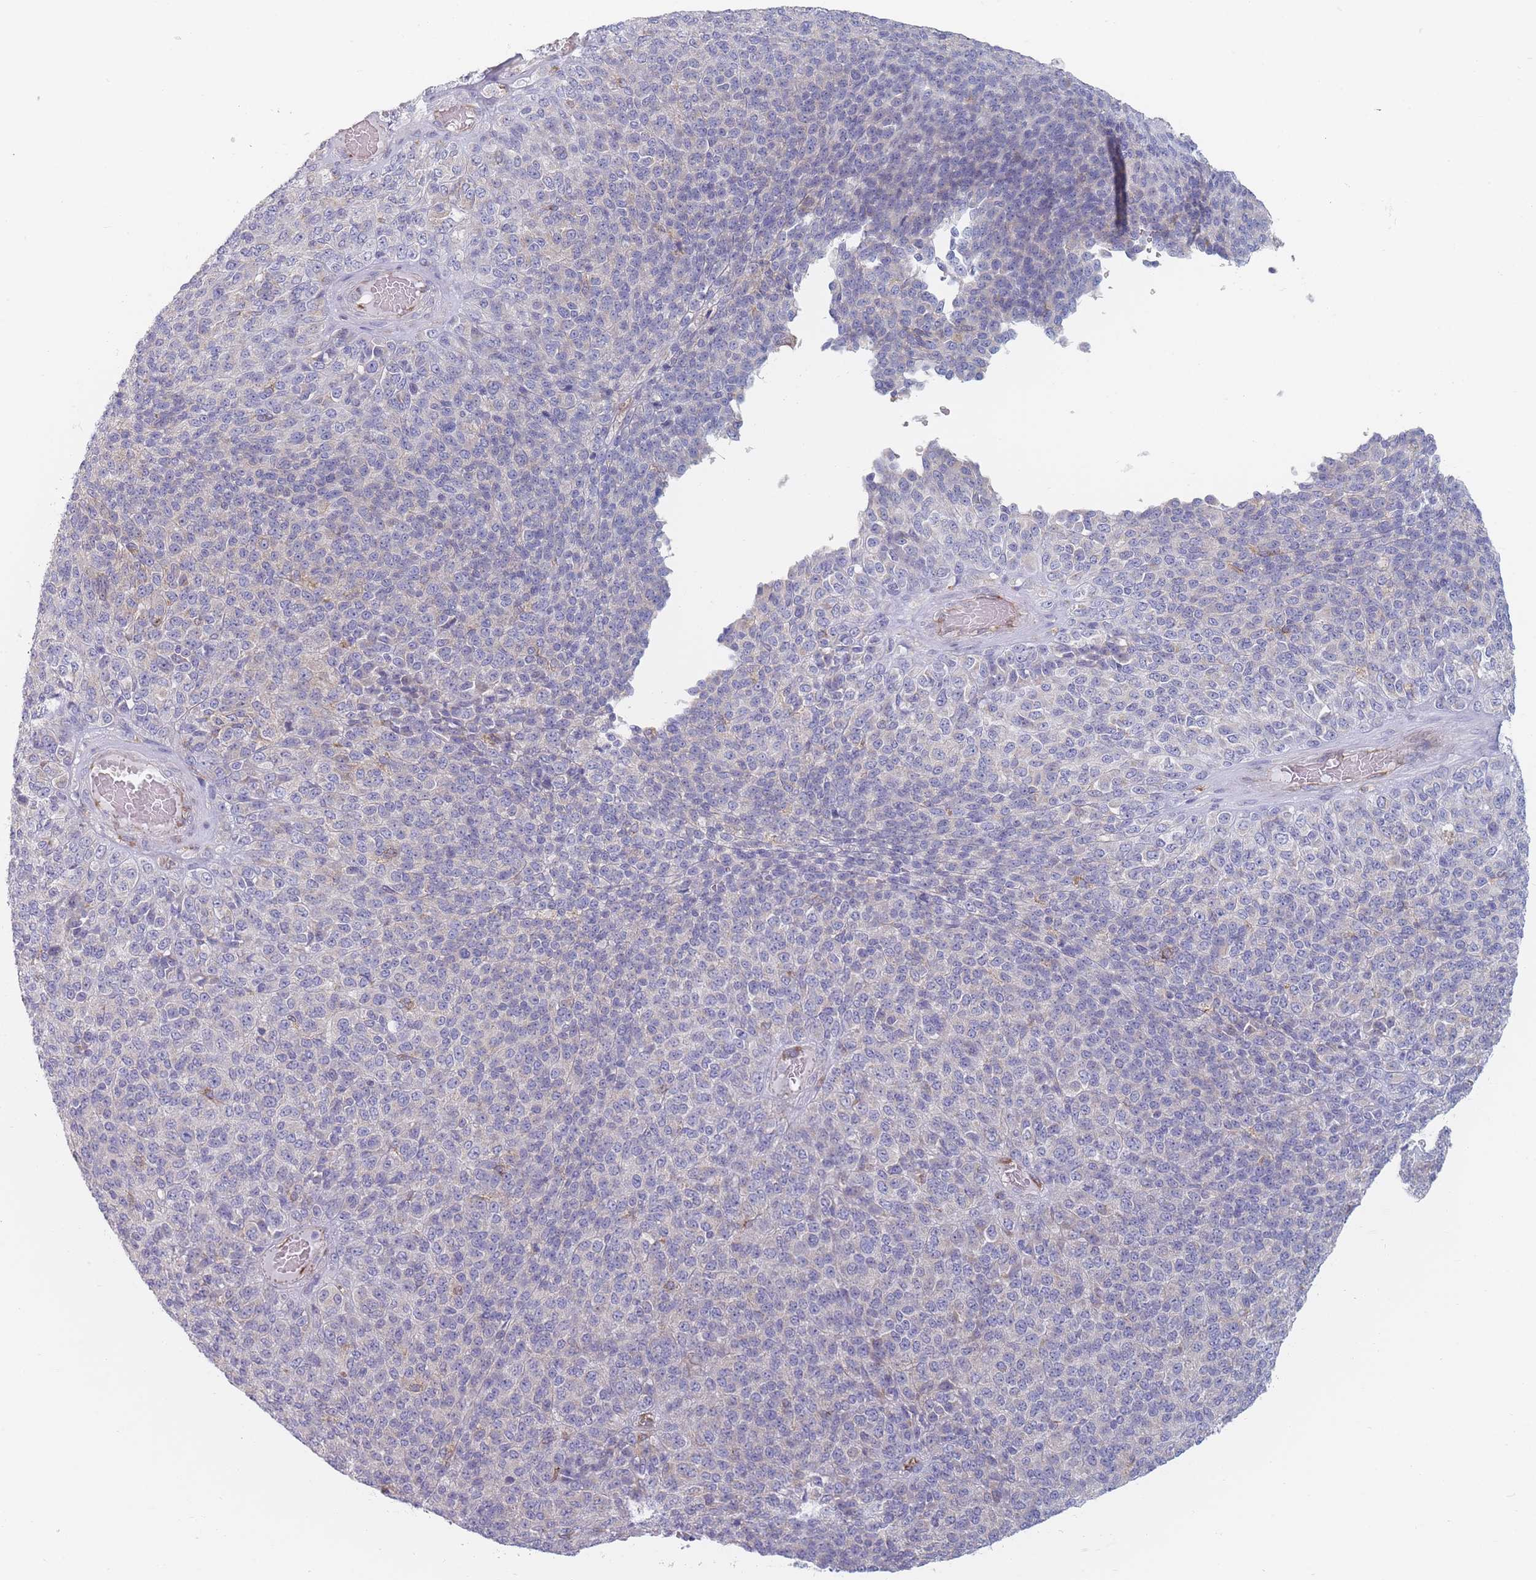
{"staining": {"intensity": "weak", "quantity": "<25%", "location": "cytoplasmic/membranous"}, "tissue": "melanoma", "cell_type": "Tumor cells", "image_type": "cancer", "snomed": [{"axis": "morphology", "description": "Malignant melanoma, Metastatic site"}, {"axis": "topography", "description": "Brain"}], "caption": "Malignant melanoma (metastatic site) was stained to show a protein in brown. There is no significant positivity in tumor cells.", "gene": "MAP1S", "patient": {"sex": "female", "age": 56}}